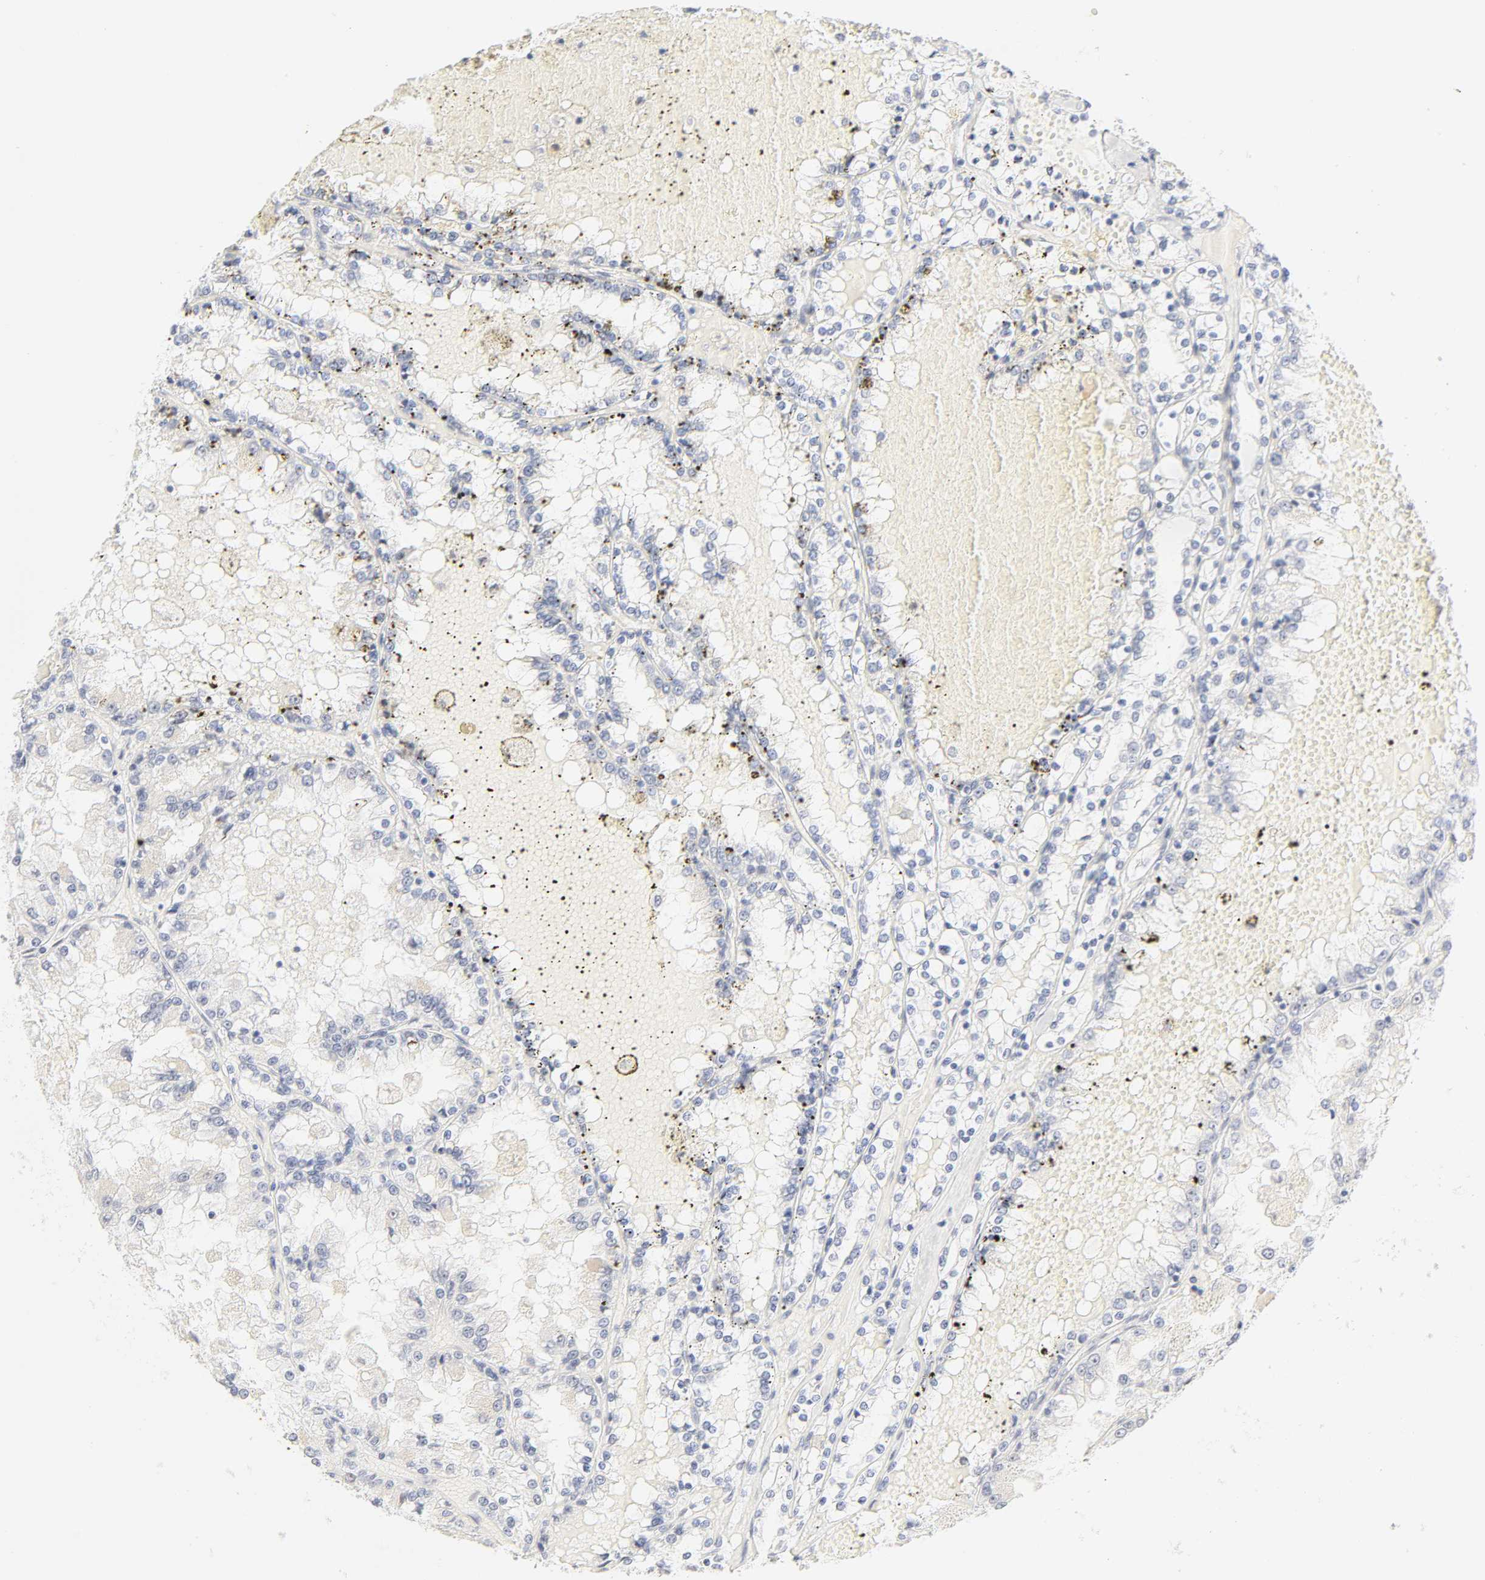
{"staining": {"intensity": "negative", "quantity": "none", "location": "none"}, "tissue": "renal cancer", "cell_type": "Tumor cells", "image_type": "cancer", "snomed": [{"axis": "morphology", "description": "Adenocarcinoma, NOS"}, {"axis": "topography", "description": "Kidney"}], "caption": "A high-resolution image shows immunohistochemistry staining of adenocarcinoma (renal), which shows no significant expression in tumor cells. The staining is performed using DAB (3,3'-diaminobenzidine) brown chromogen with nuclei counter-stained in using hematoxylin.", "gene": "MNAT1", "patient": {"sex": "female", "age": 56}}